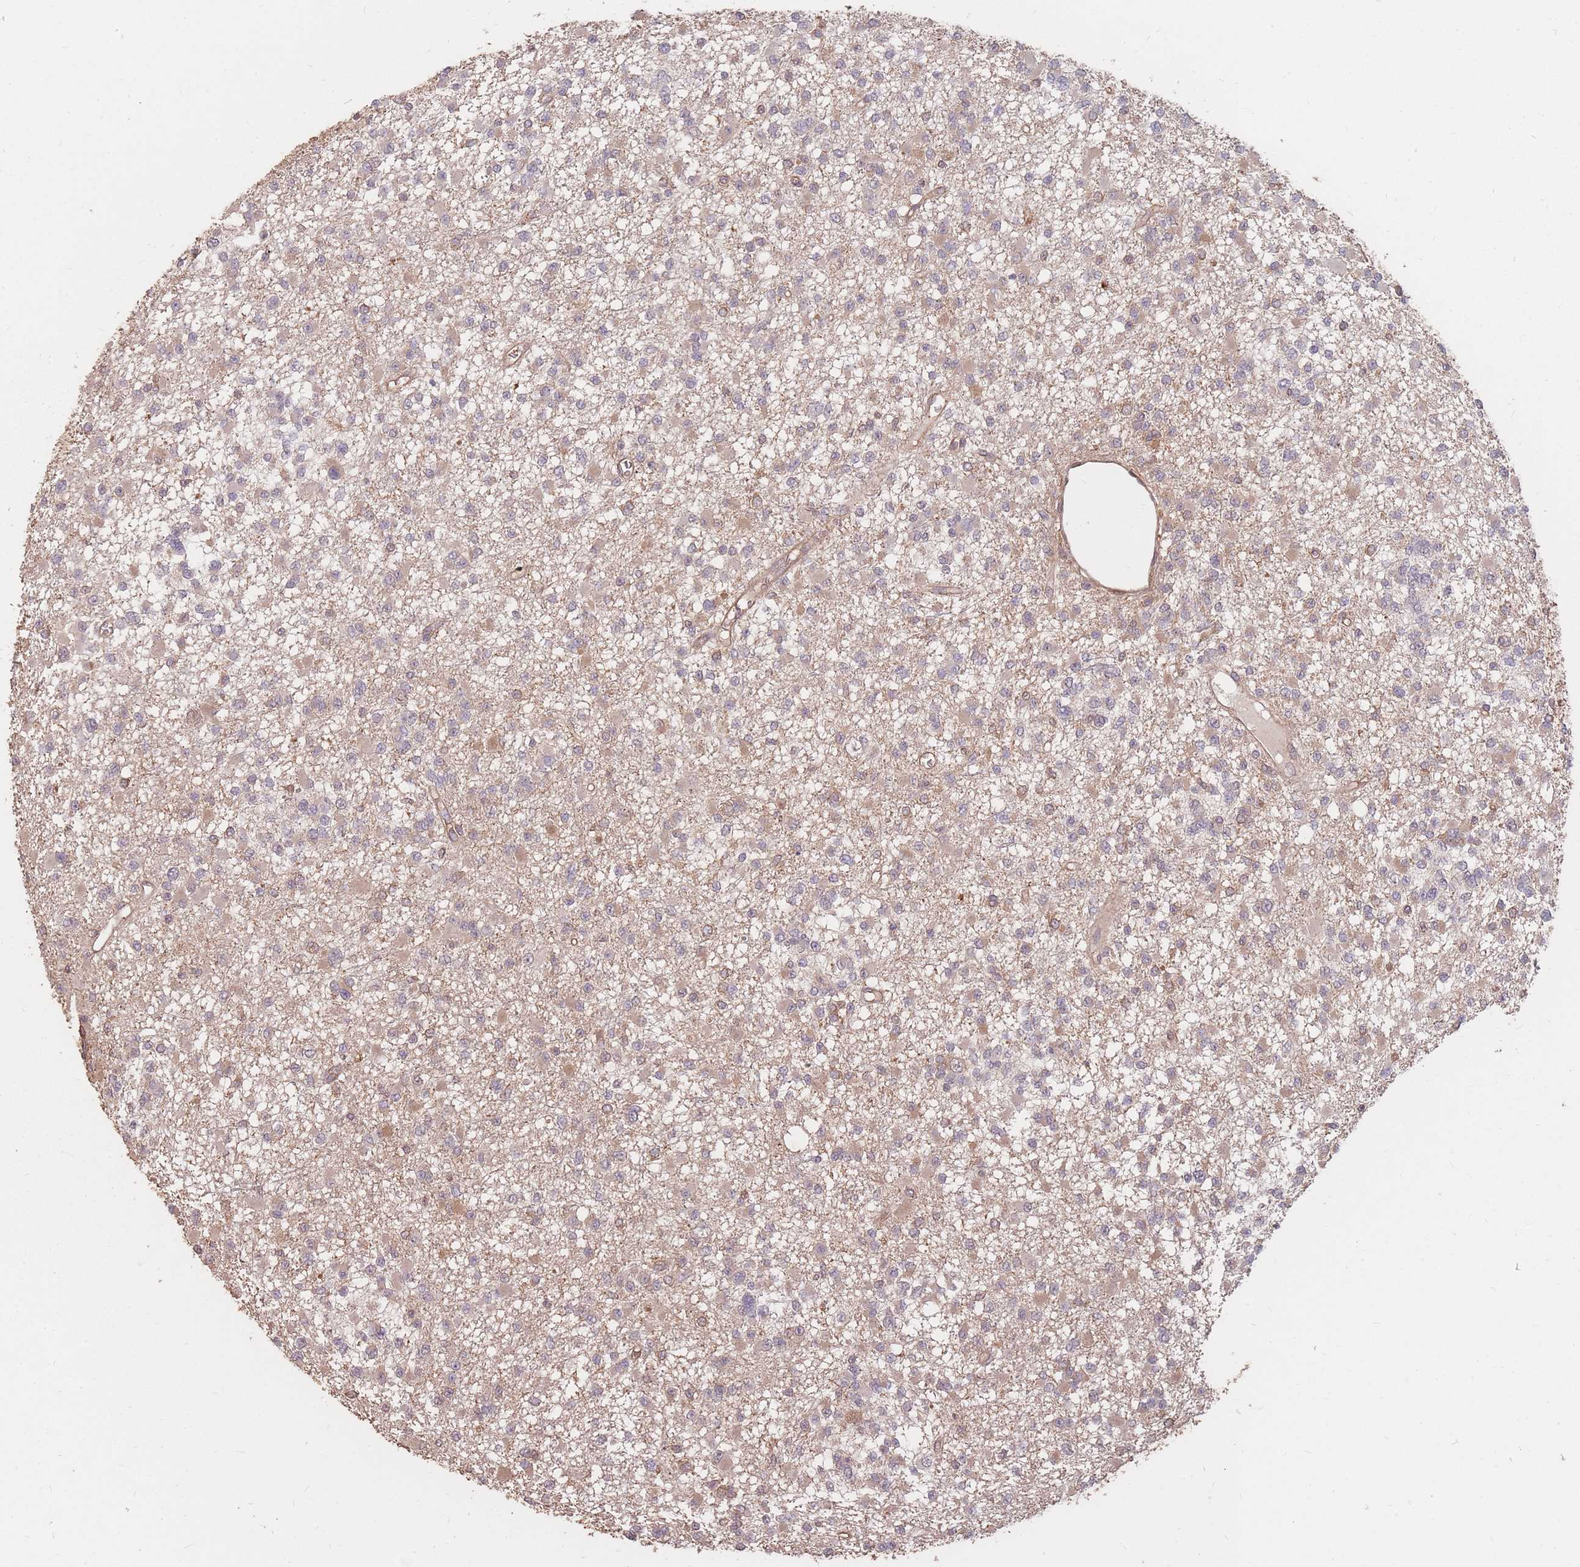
{"staining": {"intensity": "weak", "quantity": "<25%", "location": "cytoplasmic/membranous"}, "tissue": "glioma", "cell_type": "Tumor cells", "image_type": "cancer", "snomed": [{"axis": "morphology", "description": "Glioma, malignant, Low grade"}, {"axis": "topography", "description": "Brain"}], "caption": "The immunohistochemistry (IHC) photomicrograph has no significant staining in tumor cells of low-grade glioma (malignant) tissue. (Brightfield microscopy of DAB (3,3'-diaminobenzidine) immunohistochemistry at high magnification).", "gene": "PLS3", "patient": {"sex": "female", "age": 22}}